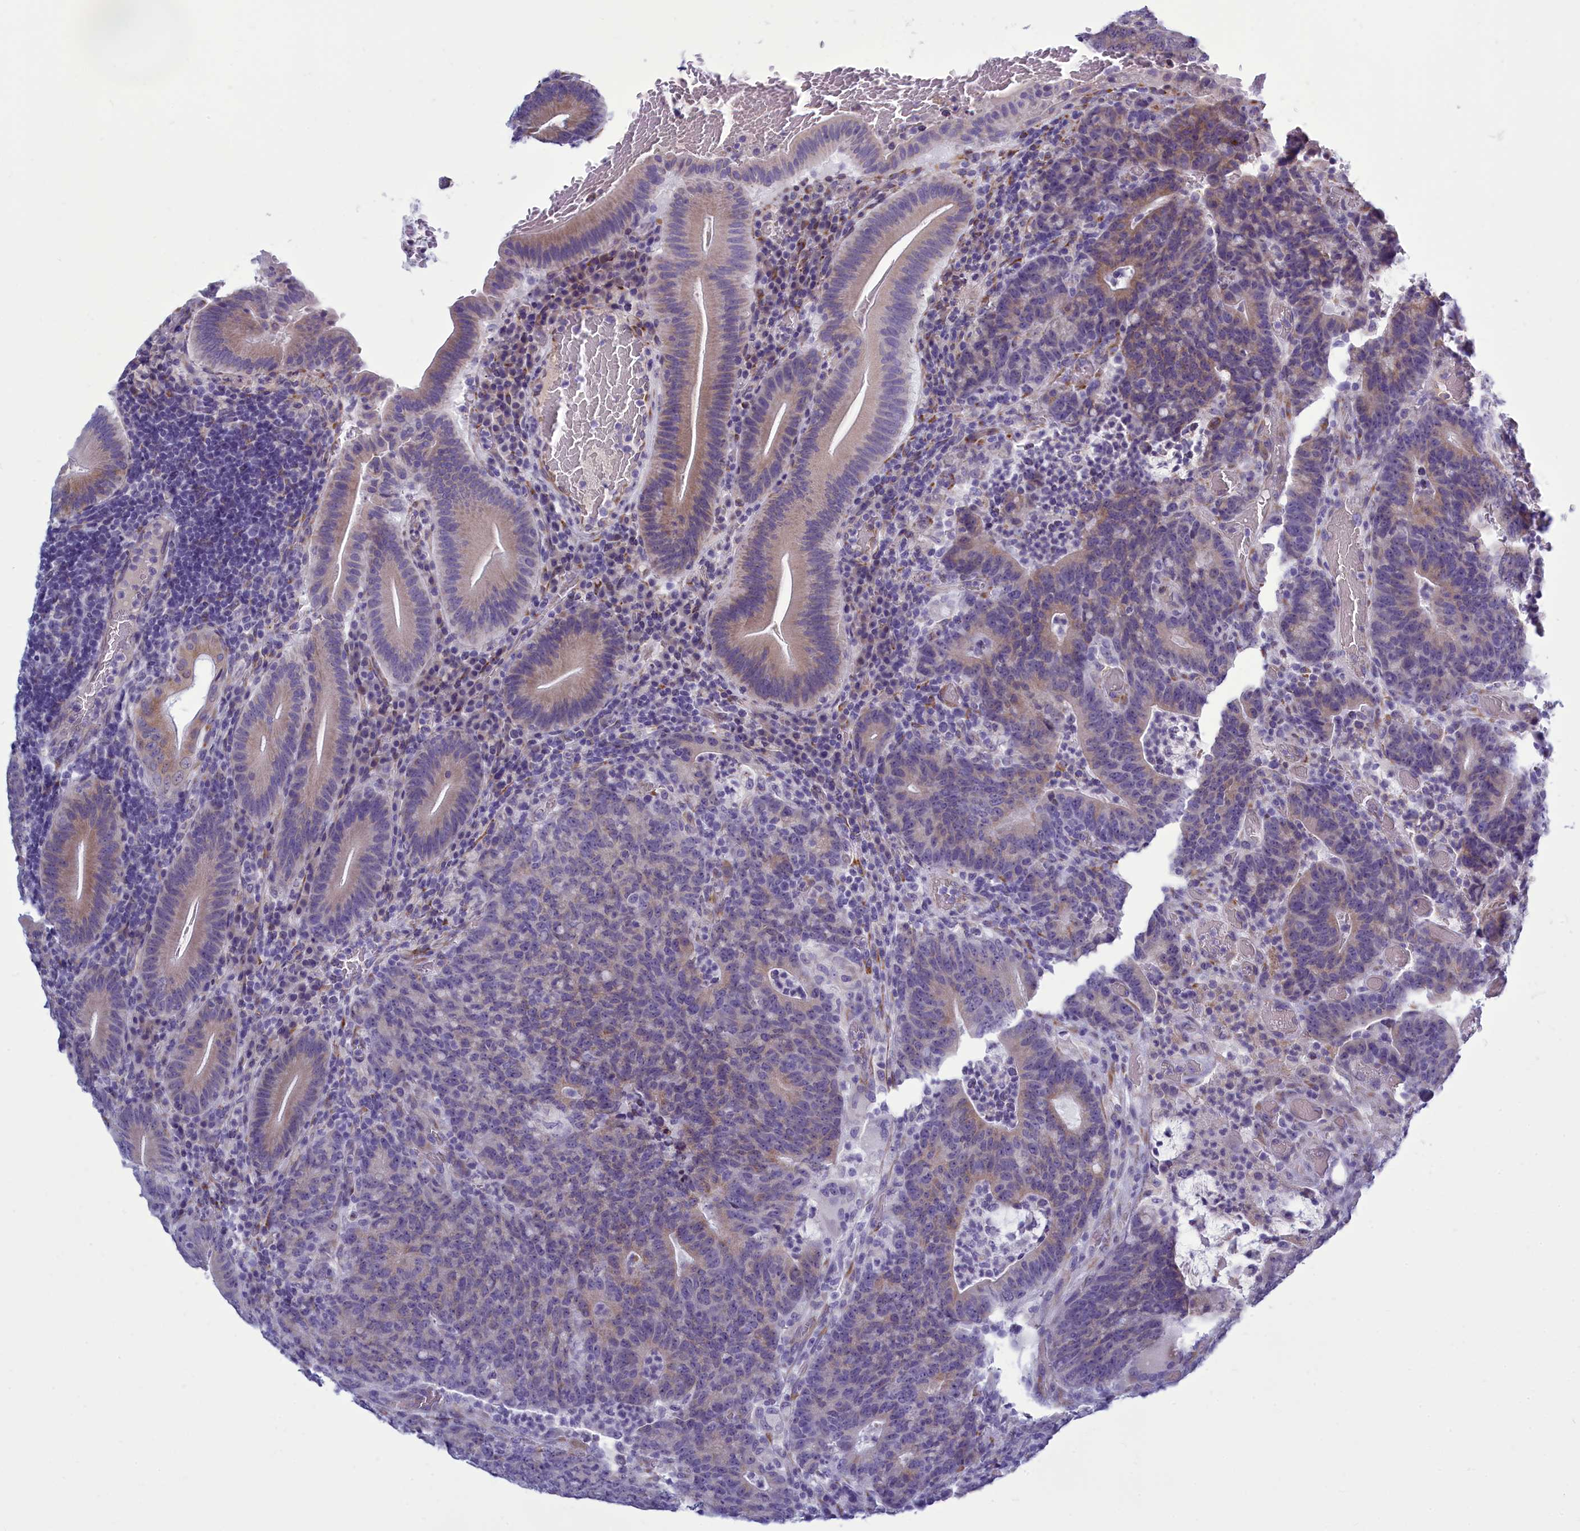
{"staining": {"intensity": "weak", "quantity": "25%-75%", "location": "cytoplasmic/membranous"}, "tissue": "colorectal cancer", "cell_type": "Tumor cells", "image_type": "cancer", "snomed": [{"axis": "morphology", "description": "Normal tissue, NOS"}, {"axis": "morphology", "description": "Adenocarcinoma, NOS"}, {"axis": "topography", "description": "Colon"}], "caption": "Protein staining reveals weak cytoplasmic/membranous expression in about 25%-75% of tumor cells in colorectal adenocarcinoma.", "gene": "CENATAC", "patient": {"sex": "female", "age": 75}}